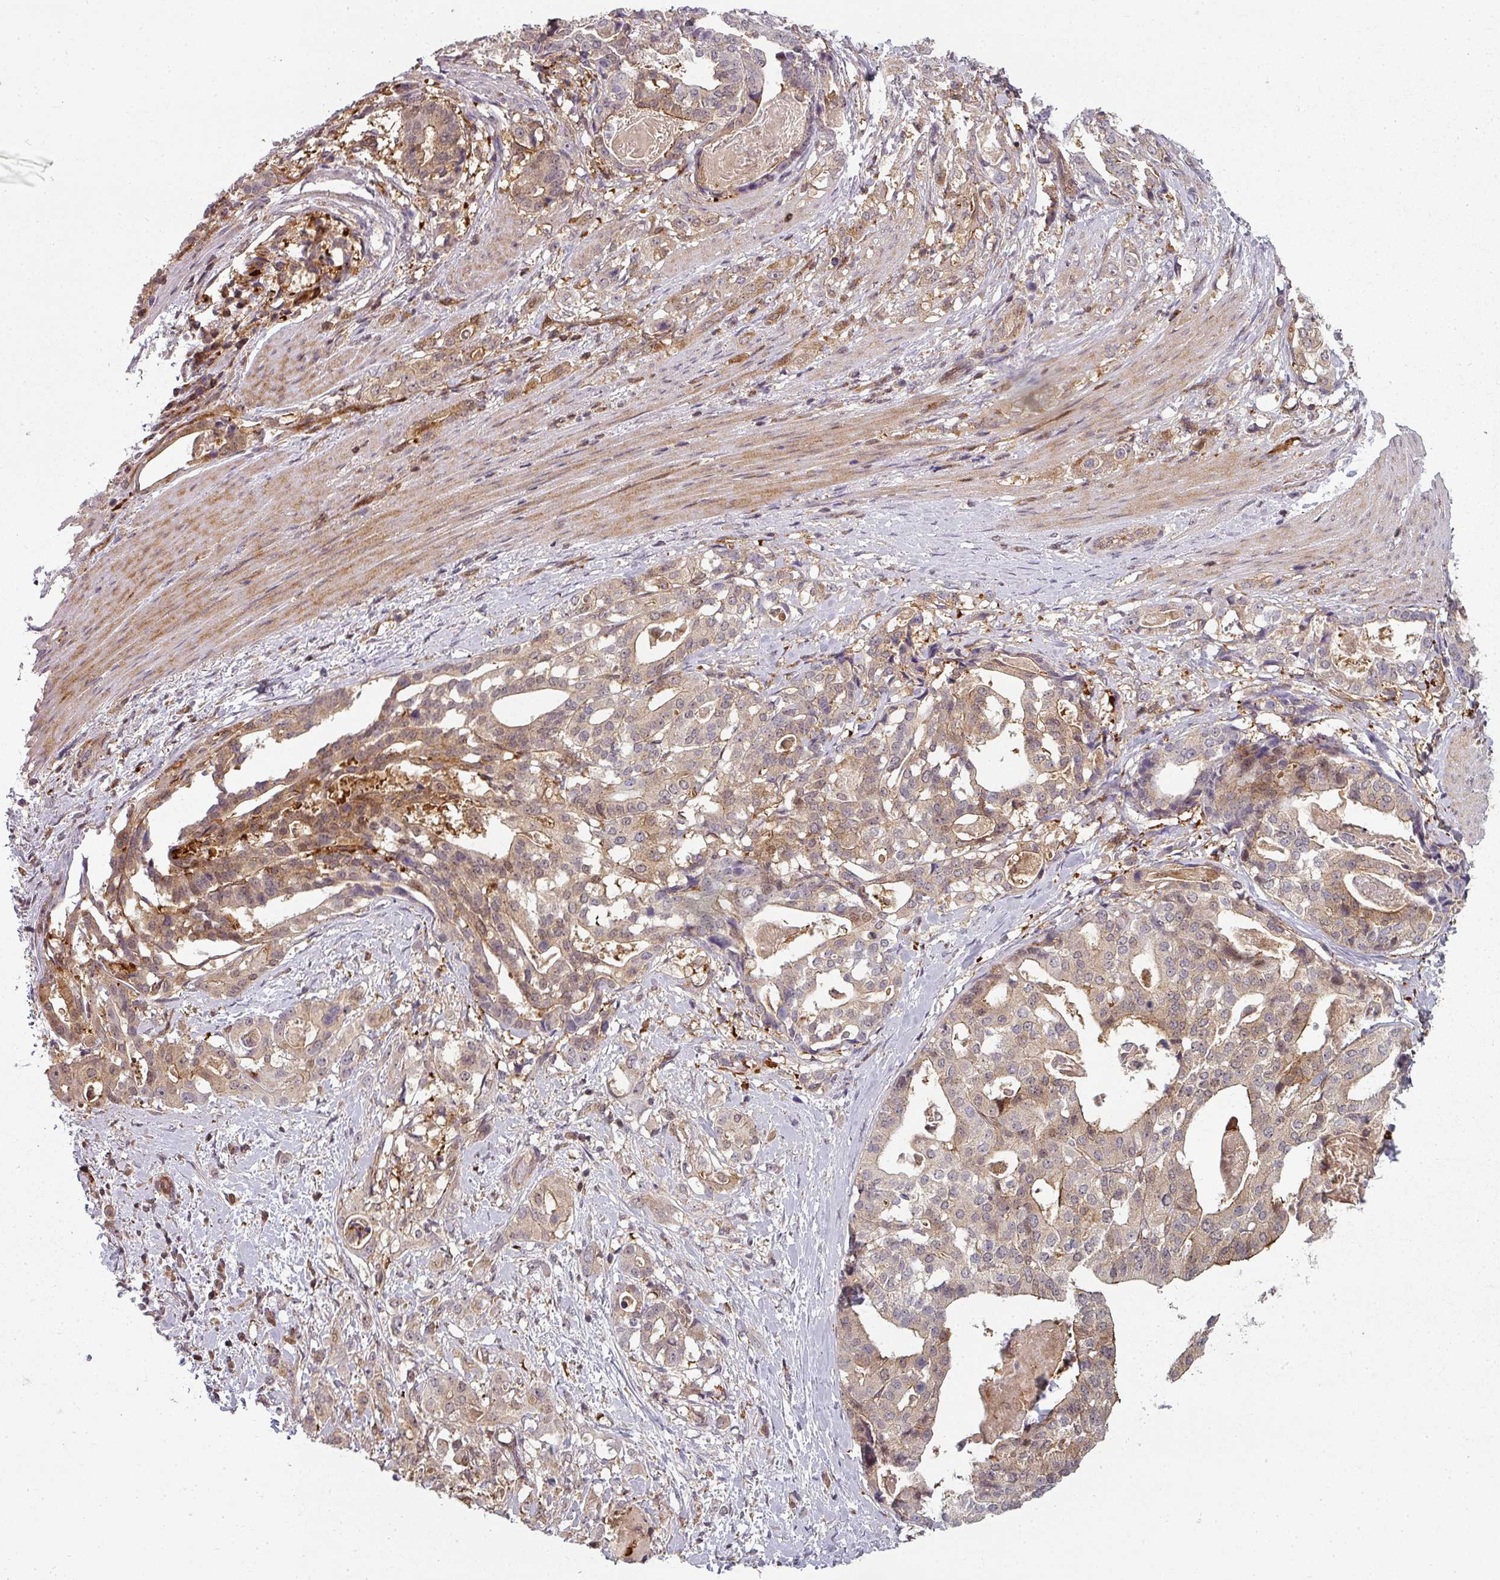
{"staining": {"intensity": "weak", "quantity": "25%-75%", "location": "cytoplasmic/membranous"}, "tissue": "stomach cancer", "cell_type": "Tumor cells", "image_type": "cancer", "snomed": [{"axis": "morphology", "description": "Adenocarcinoma, NOS"}, {"axis": "topography", "description": "Stomach"}], "caption": "Immunohistochemical staining of human stomach adenocarcinoma demonstrates low levels of weak cytoplasmic/membranous expression in approximately 25%-75% of tumor cells.", "gene": "CLIC1", "patient": {"sex": "male", "age": 48}}